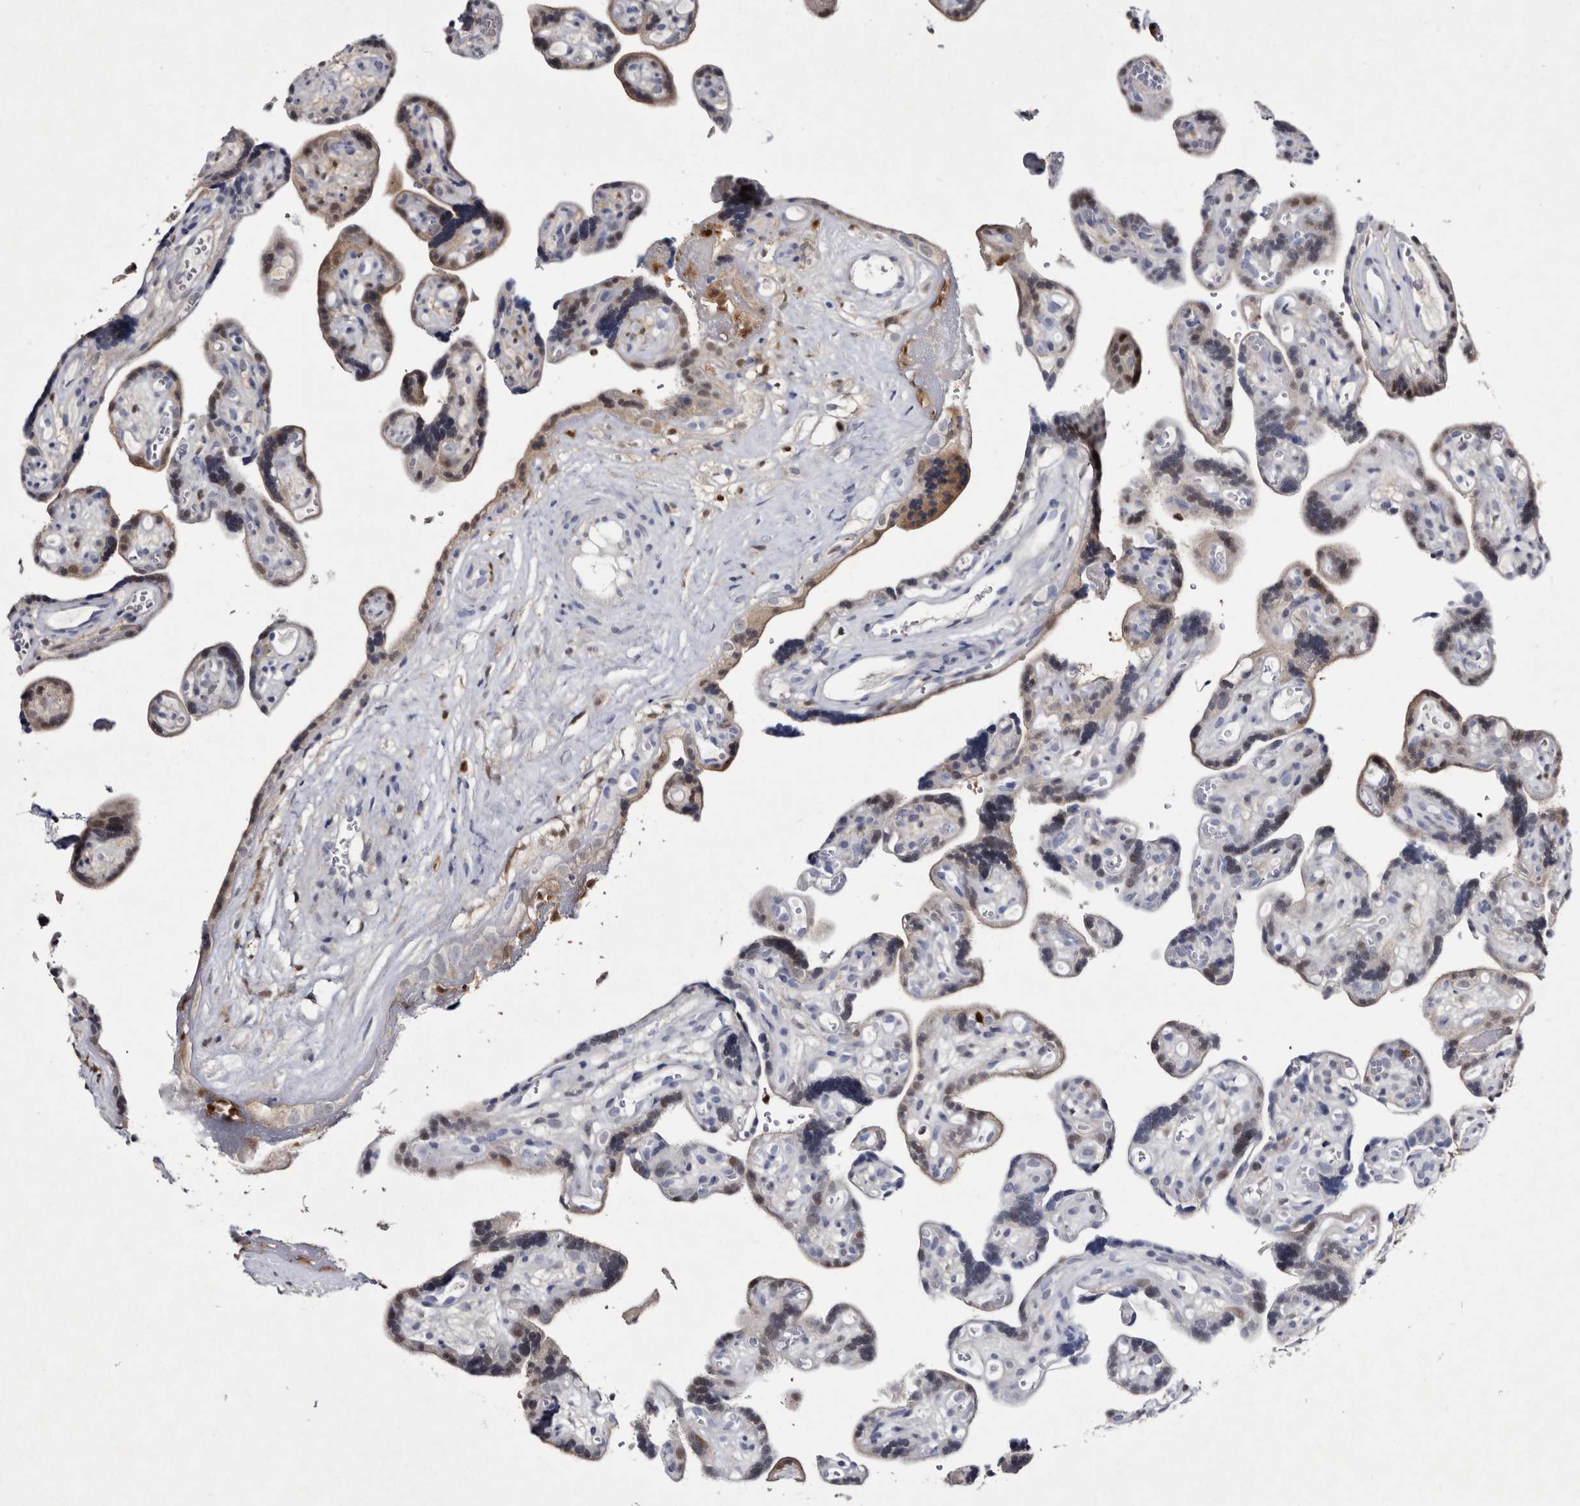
{"staining": {"intensity": "moderate", "quantity": ">75%", "location": "cytoplasmic/membranous,nuclear"}, "tissue": "placenta", "cell_type": "Decidual cells", "image_type": "normal", "snomed": [{"axis": "morphology", "description": "Normal tissue, NOS"}, {"axis": "topography", "description": "Placenta"}], "caption": "This is an image of immunohistochemistry staining of benign placenta, which shows moderate positivity in the cytoplasmic/membranous,nuclear of decidual cells.", "gene": "SERPINB8", "patient": {"sex": "female", "age": 30}}